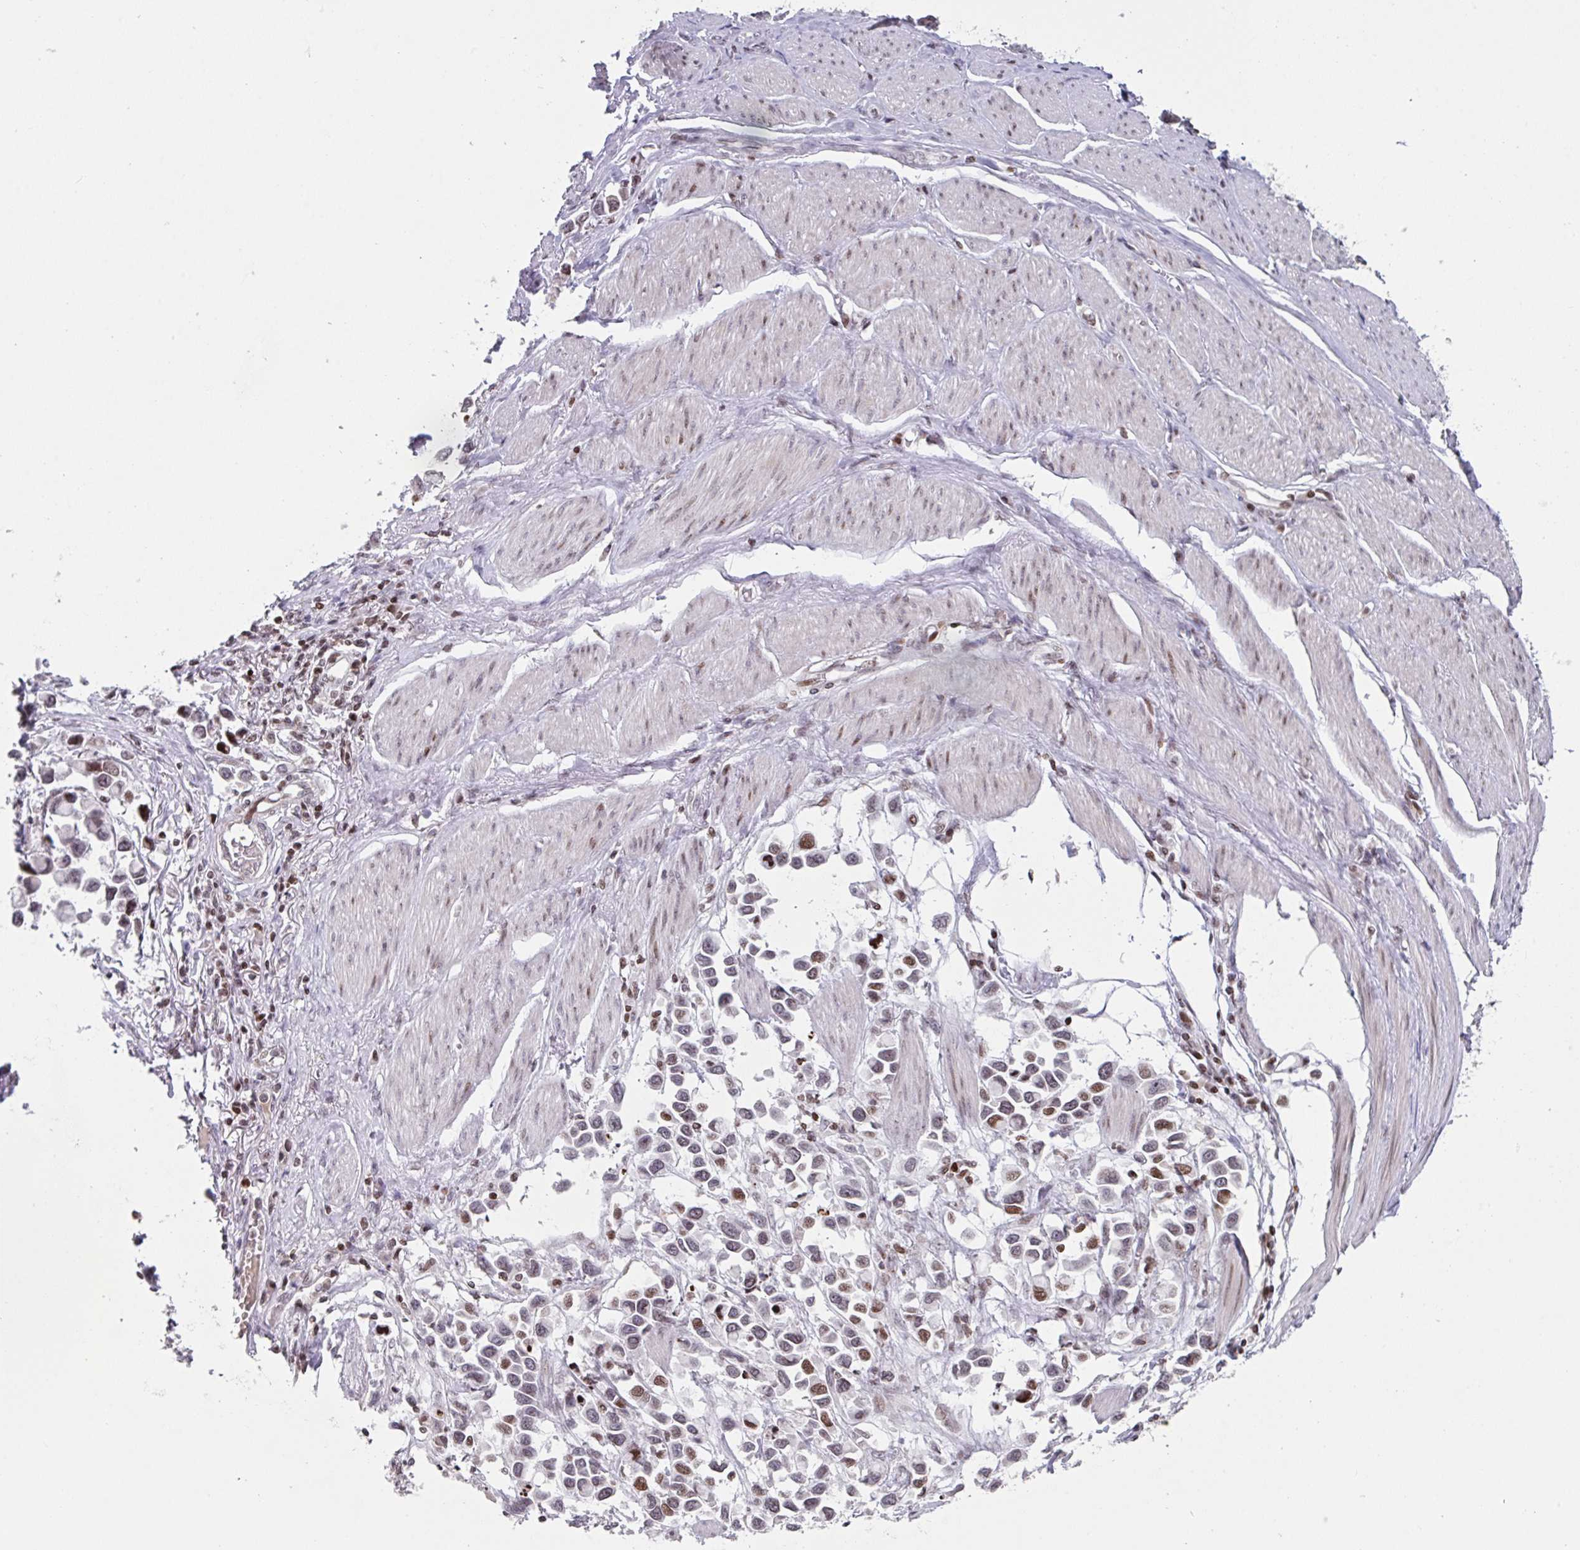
{"staining": {"intensity": "moderate", "quantity": "25%-75%", "location": "nuclear"}, "tissue": "stomach cancer", "cell_type": "Tumor cells", "image_type": "cancer", "snomed": [{"axis": "morphology", "description": "Adenocarcinoma, NOS"}, {"axis": "topography", "description": "Stomach"}], "caption": "Immunohistochemistry histopathology image of neoplastic tissue: human stomach adenocarcinoma stained using immunohistochemistry (IHC) demonstrates medium levels of moderate protein expression localized specifically in the nuclear of tumor cells, appearing as a nuclear brown color.", "gene": "PCDHB8", "patient": {"sex": "female", "age": 81}}